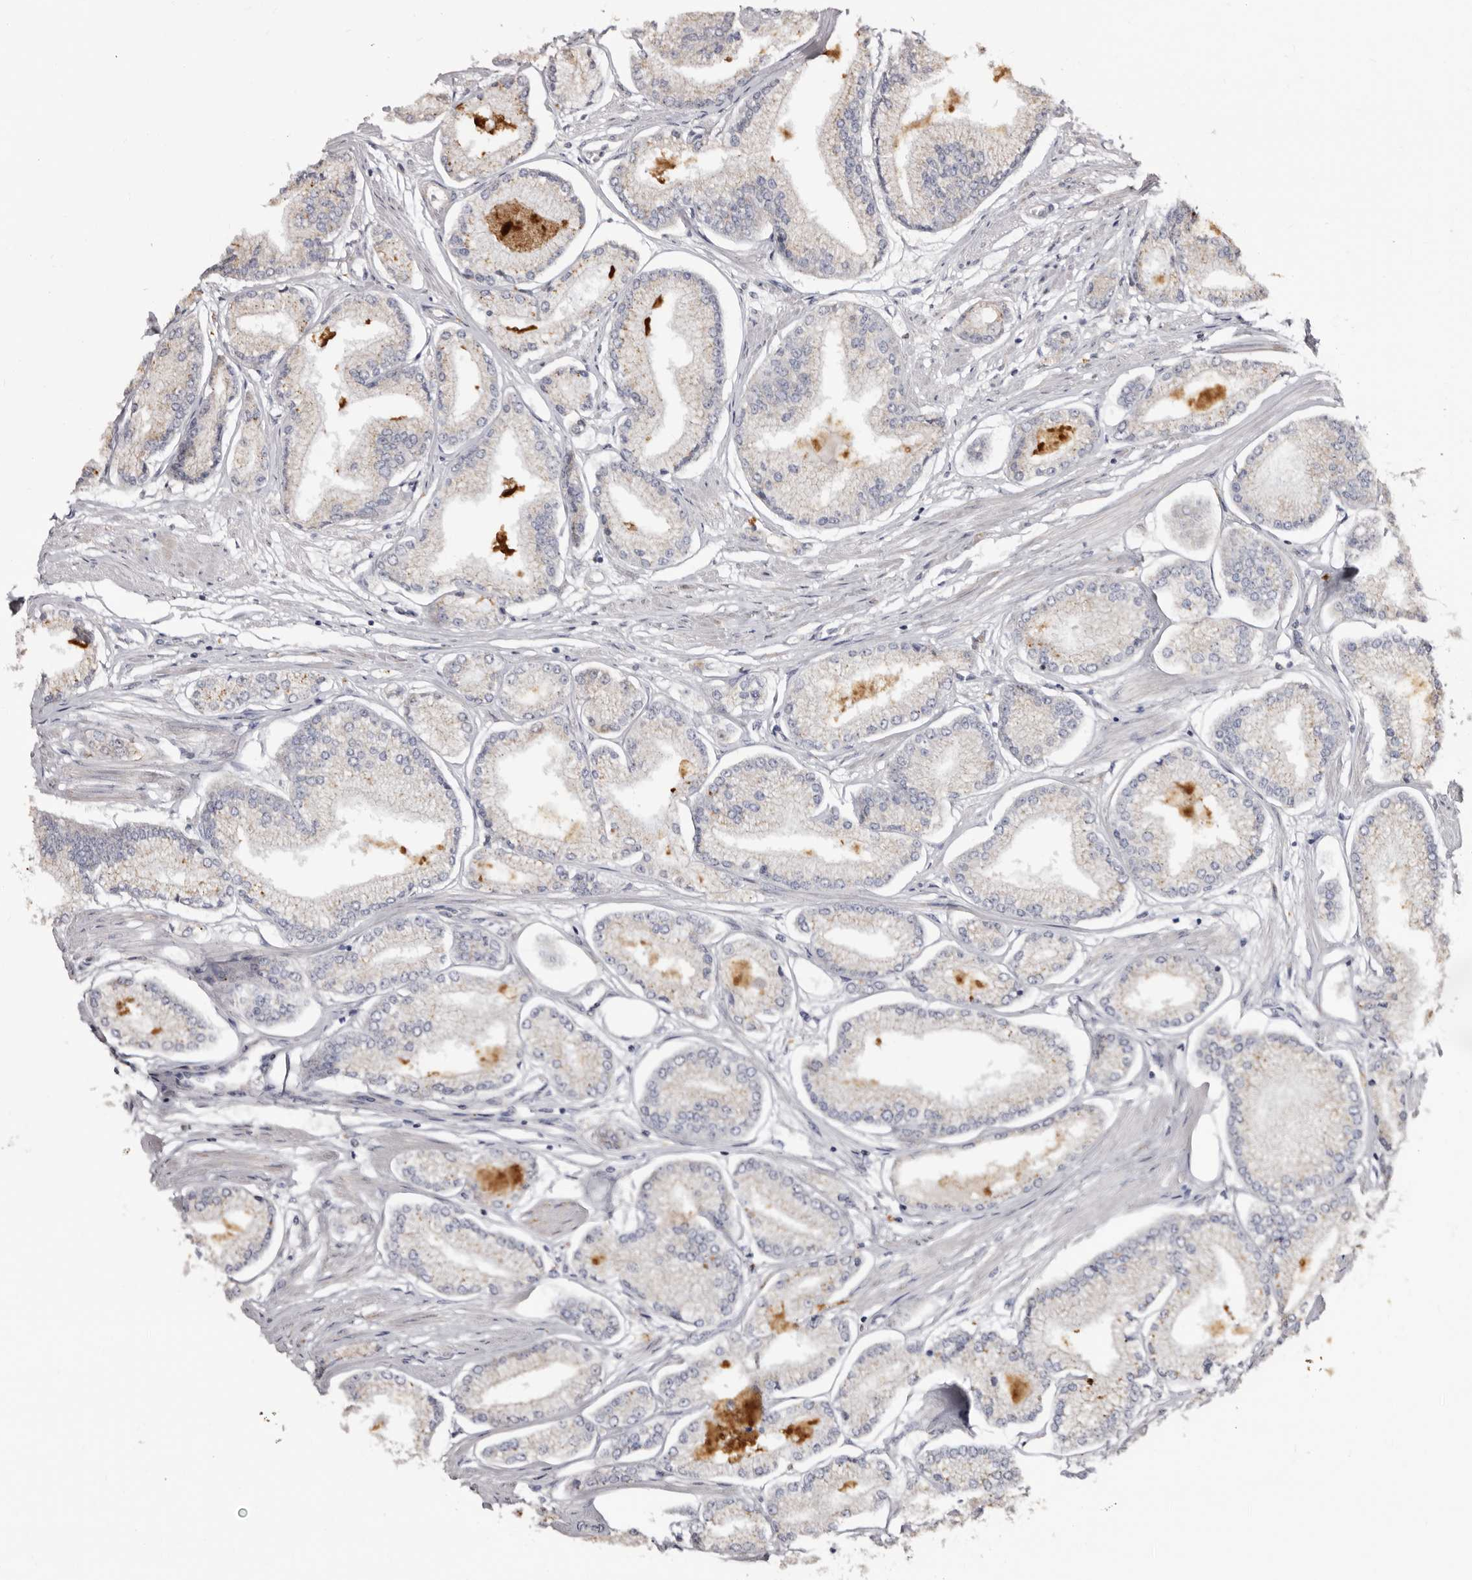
{"staining": {"intensity": "negative", "quantity": "none", "location": "none"}, "tissue": "prostate cancer", "cell_type": "Tumor cells", "image_type": "cancer", "snomed": [{"axis": "morphology", "description": "Adenocarcinoma, Low grade"}, {"axis": "topography", "description": "Prostate"}], "caption": "There is no significant positivity in tumor cells of prostate cancer.", "gene": "PTAFR", "patient": {"sex": "male", "age": 52}}